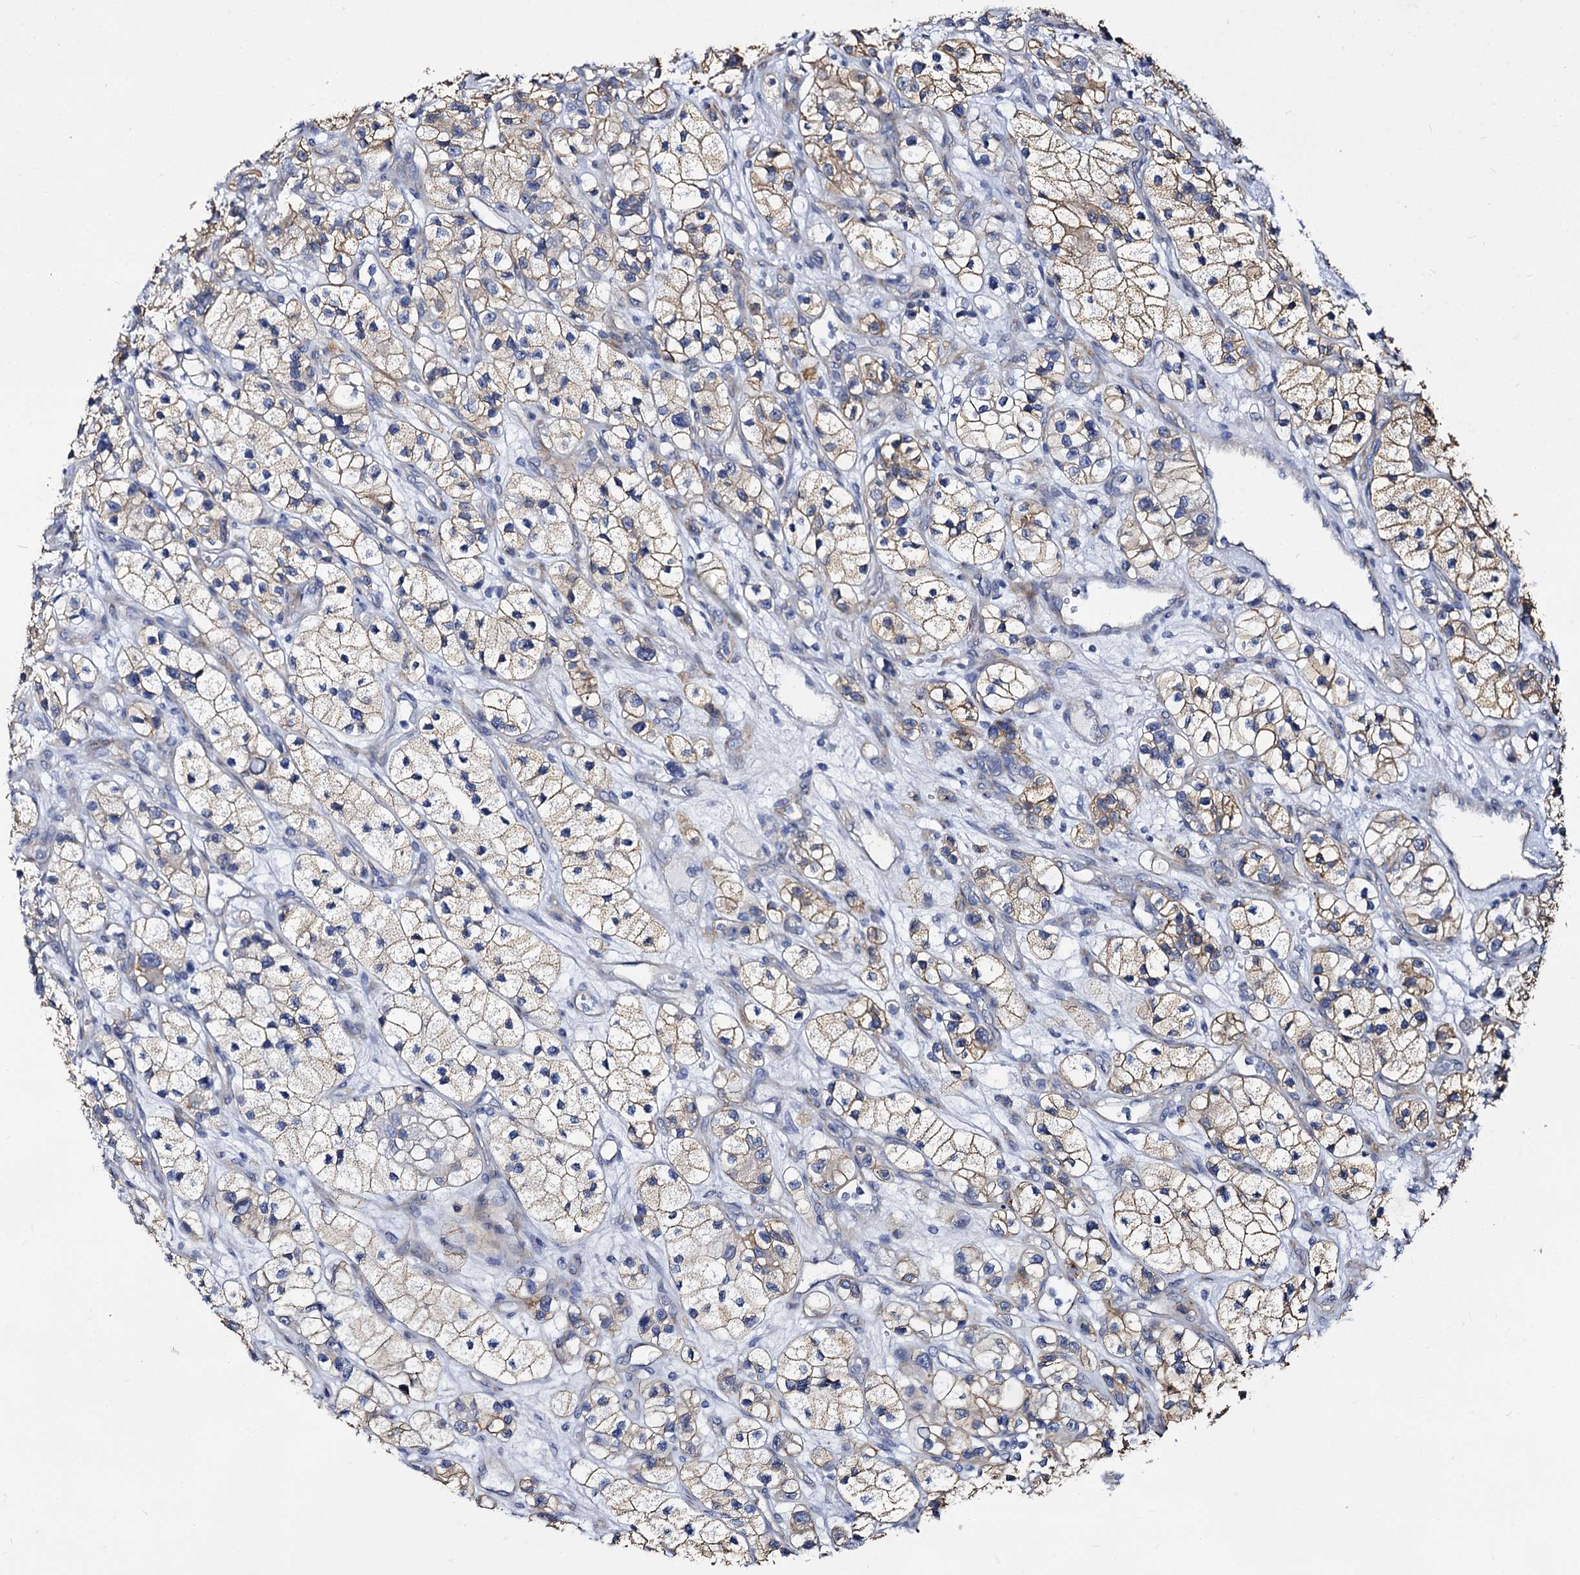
{"staining": {"intensity": "weak", "quantity": ">75%", "location": "cytoplasmic/membranous"}, "tissue": "renal cancer", "cell_type": "Tumor cells", "image_type": "cancer", "snomed": [{"axis": "morphology", "description": "Adenocarcinoma, NOS"}, {"axis": "topography", "description": "Kidney"}], "caption": "This image displays renal cancer stained with IHC to label a protein in brown. The cytoplasmic/membranous of tumor cells show weak positivity for the protein. Nuclei are counter-stained blue.", "gene": "CBFB", "patient": {"sex": "female", "age": 57}}